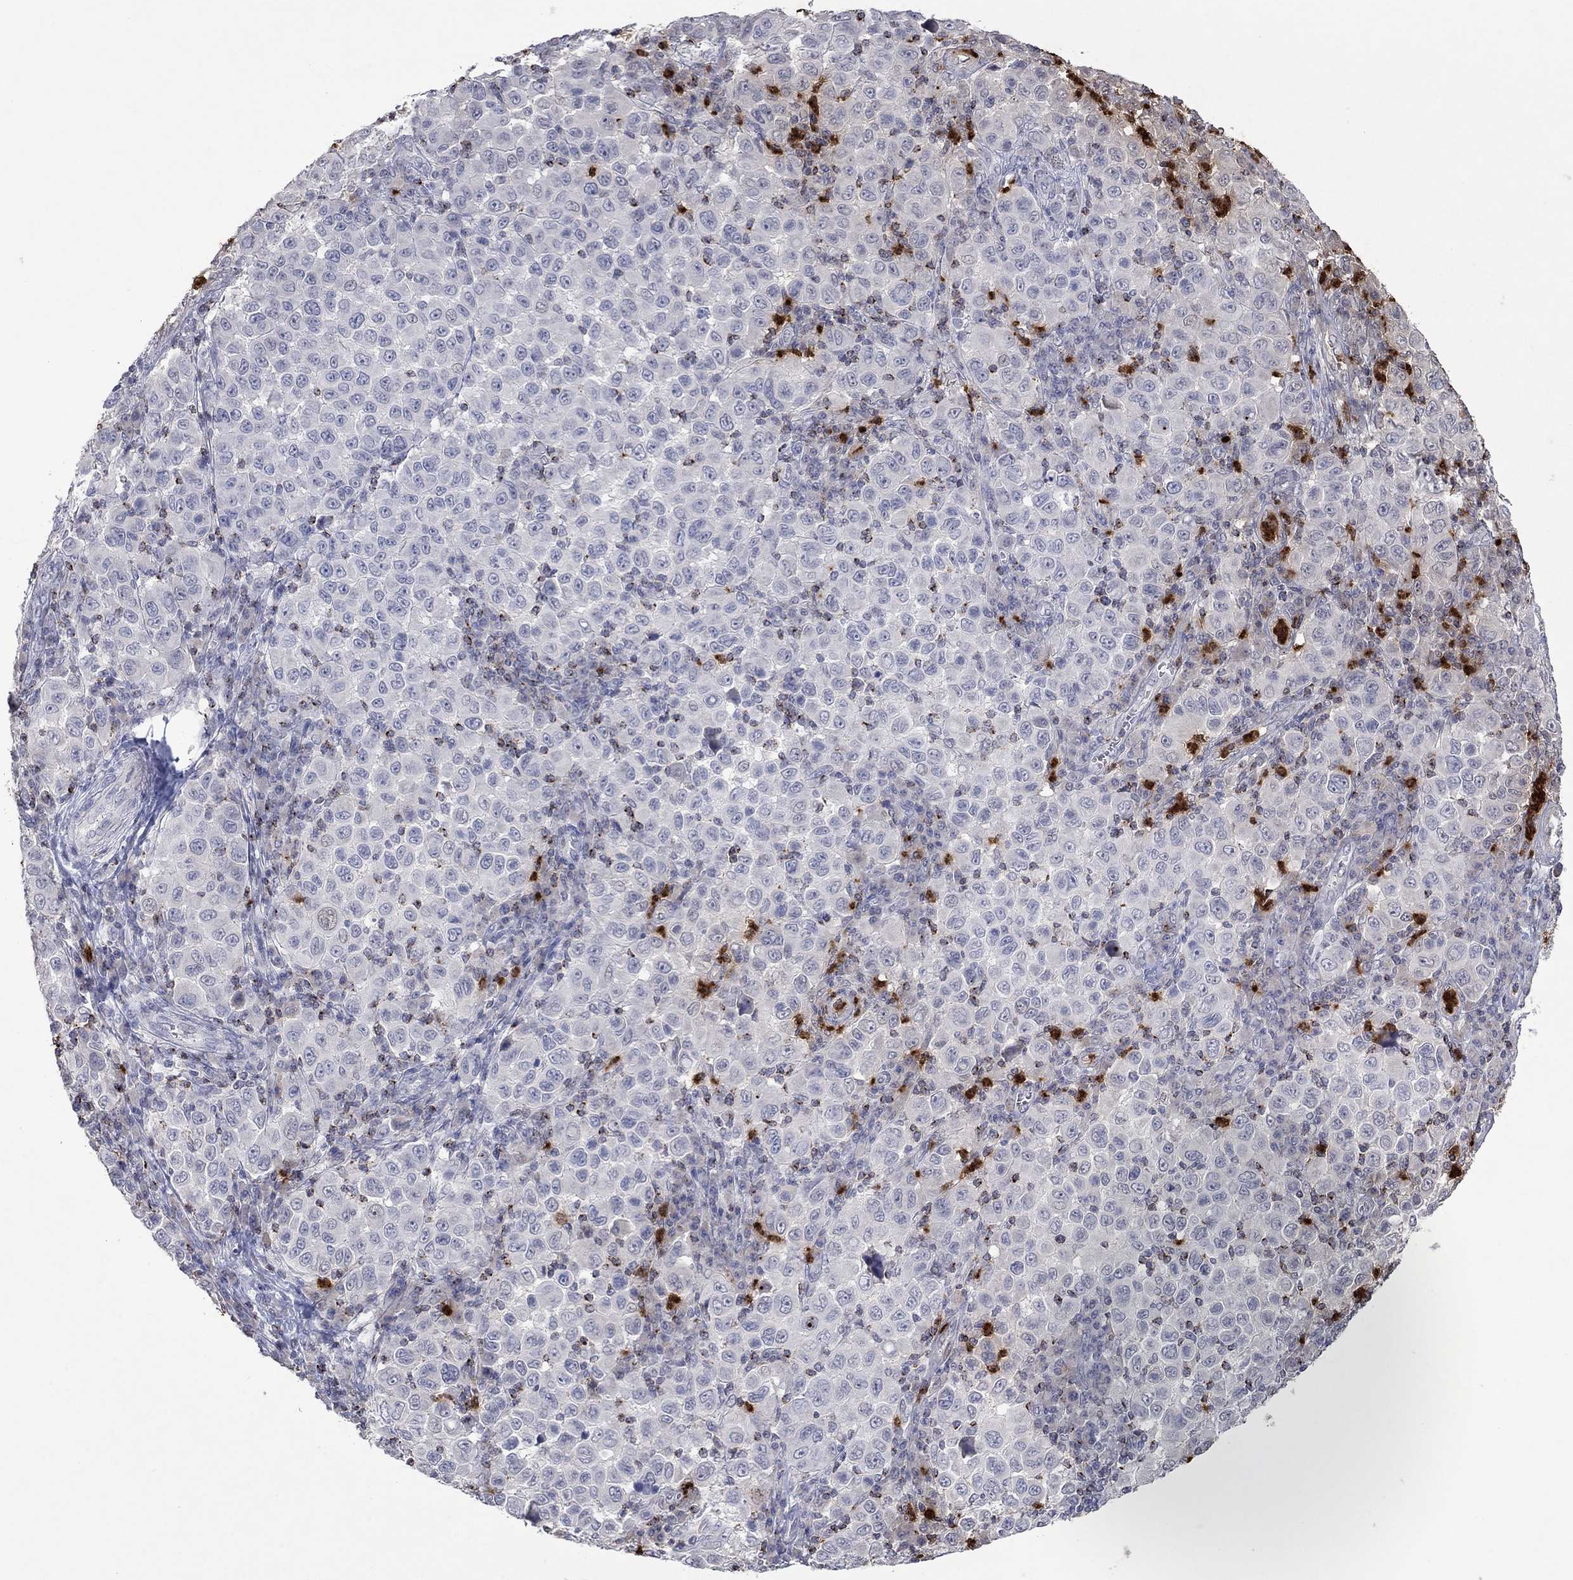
{"staining": {"intensity": "negative", "quantity": "none", "location": "none"}, "tissue": "melanoma", "cell_type": "Tumor cells", "image_type": "cancer", "snomed": [{"axis": "morphology", "description": "Malignant melanoma, NOS"}, {"axis": "topography", "description": "Skin"}], "caption": "High power microscopy histopathology image of an IHC photomicrograph of malignant melanoma, revealing no significant staining in tumor cells.", "gene": "CCL5", "patient": {"sex": "female", "age": 57}}